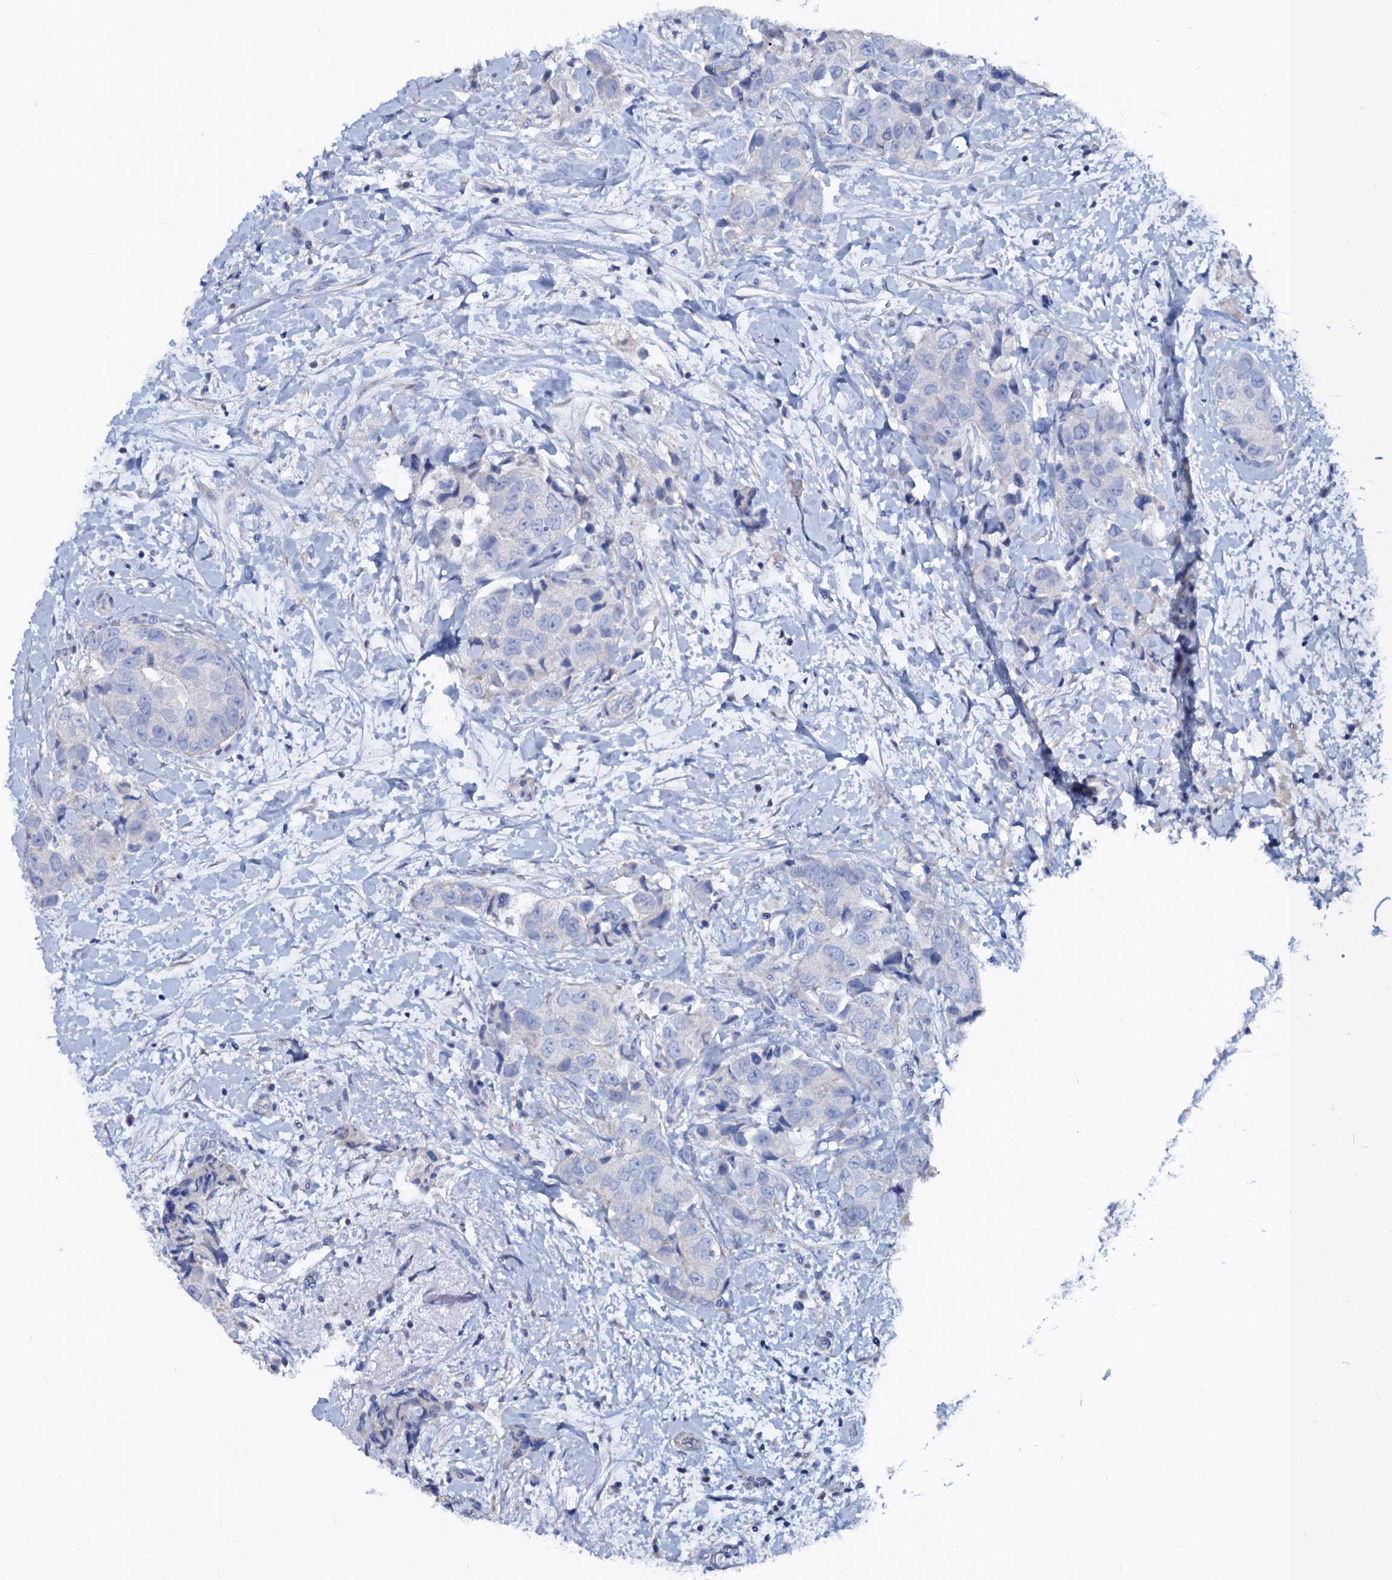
{"staining": {"intensity": "negative", "quantity": "none", "location": "none"}, "tissue": "breast cancer", "cell_type": "Tumor cells", "image_type": "cancer", "snomed": [{"axis": "morphology", "description": "Normal tissue, NOS"}, {"axis": "morphology", "description": "Duct carcinoma"}, {"axis": "topography", "description": "Breast"}], "caption": "A micrograph of human breast cancer is negative for staining in tumor cells.", "gene": "RBP3", "patient": {"sex": "female", "age": 62}}